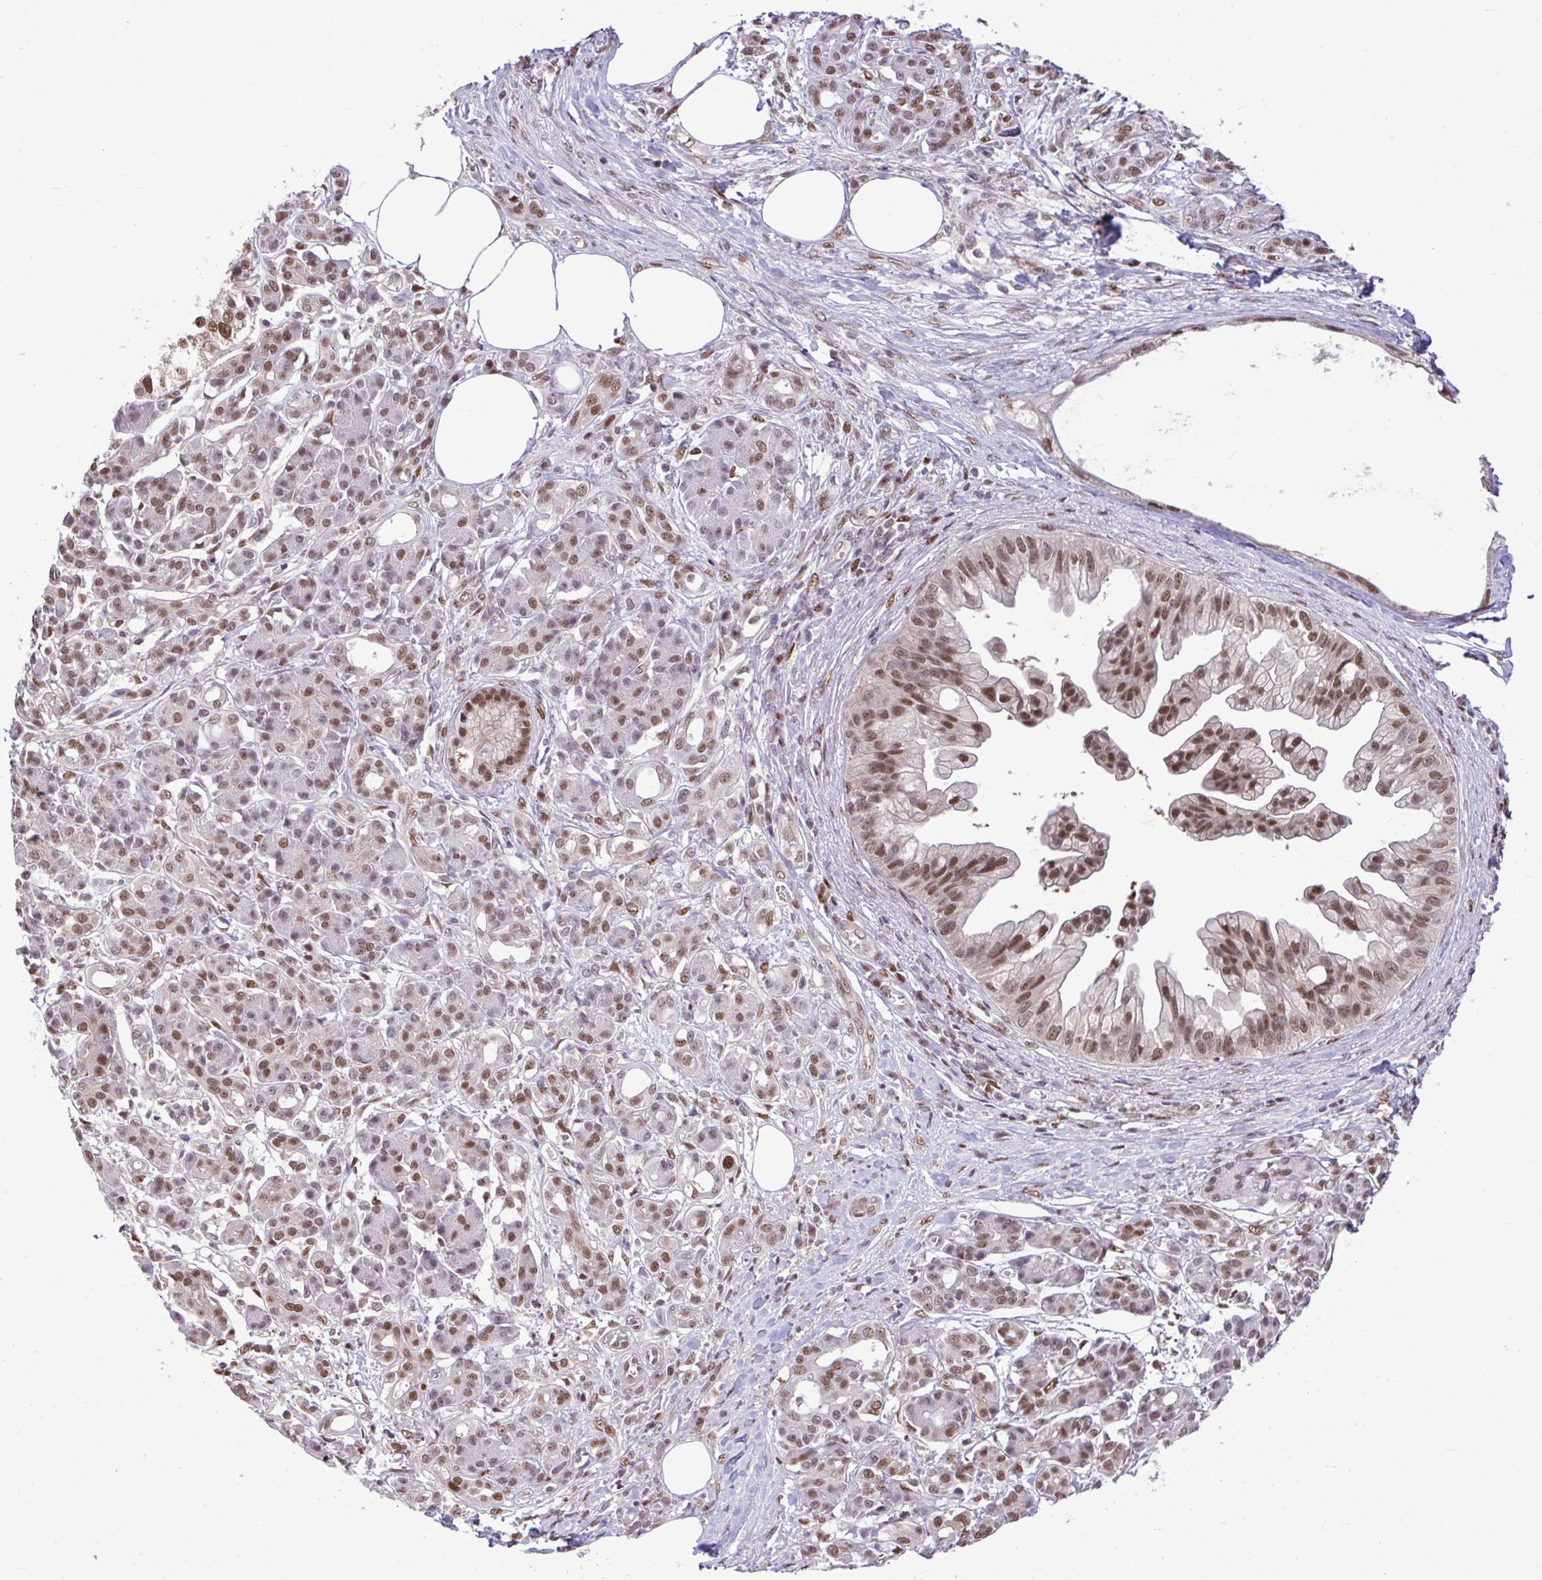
{"staining": {"intensity": "moderate", "quantity": ">75%", "location": "nuclear"}, "tissue": "pancreatic cancer", "cell_type": "Tumor cells", "image_type": "cancer", "snomed": [{"axis": "morphology", "description": "Adenocarcinoma, NOS"}, {"axis": "topography", "description": "Pancreas"}], "caption": "About >75% of tumor cells in human pancreatic cancer reveal moderate nuclear protein expression as visualized by brown immunohistochemical staining.", "gene": "GLIS3", "patient": {"sex": "female", "age": 73}}